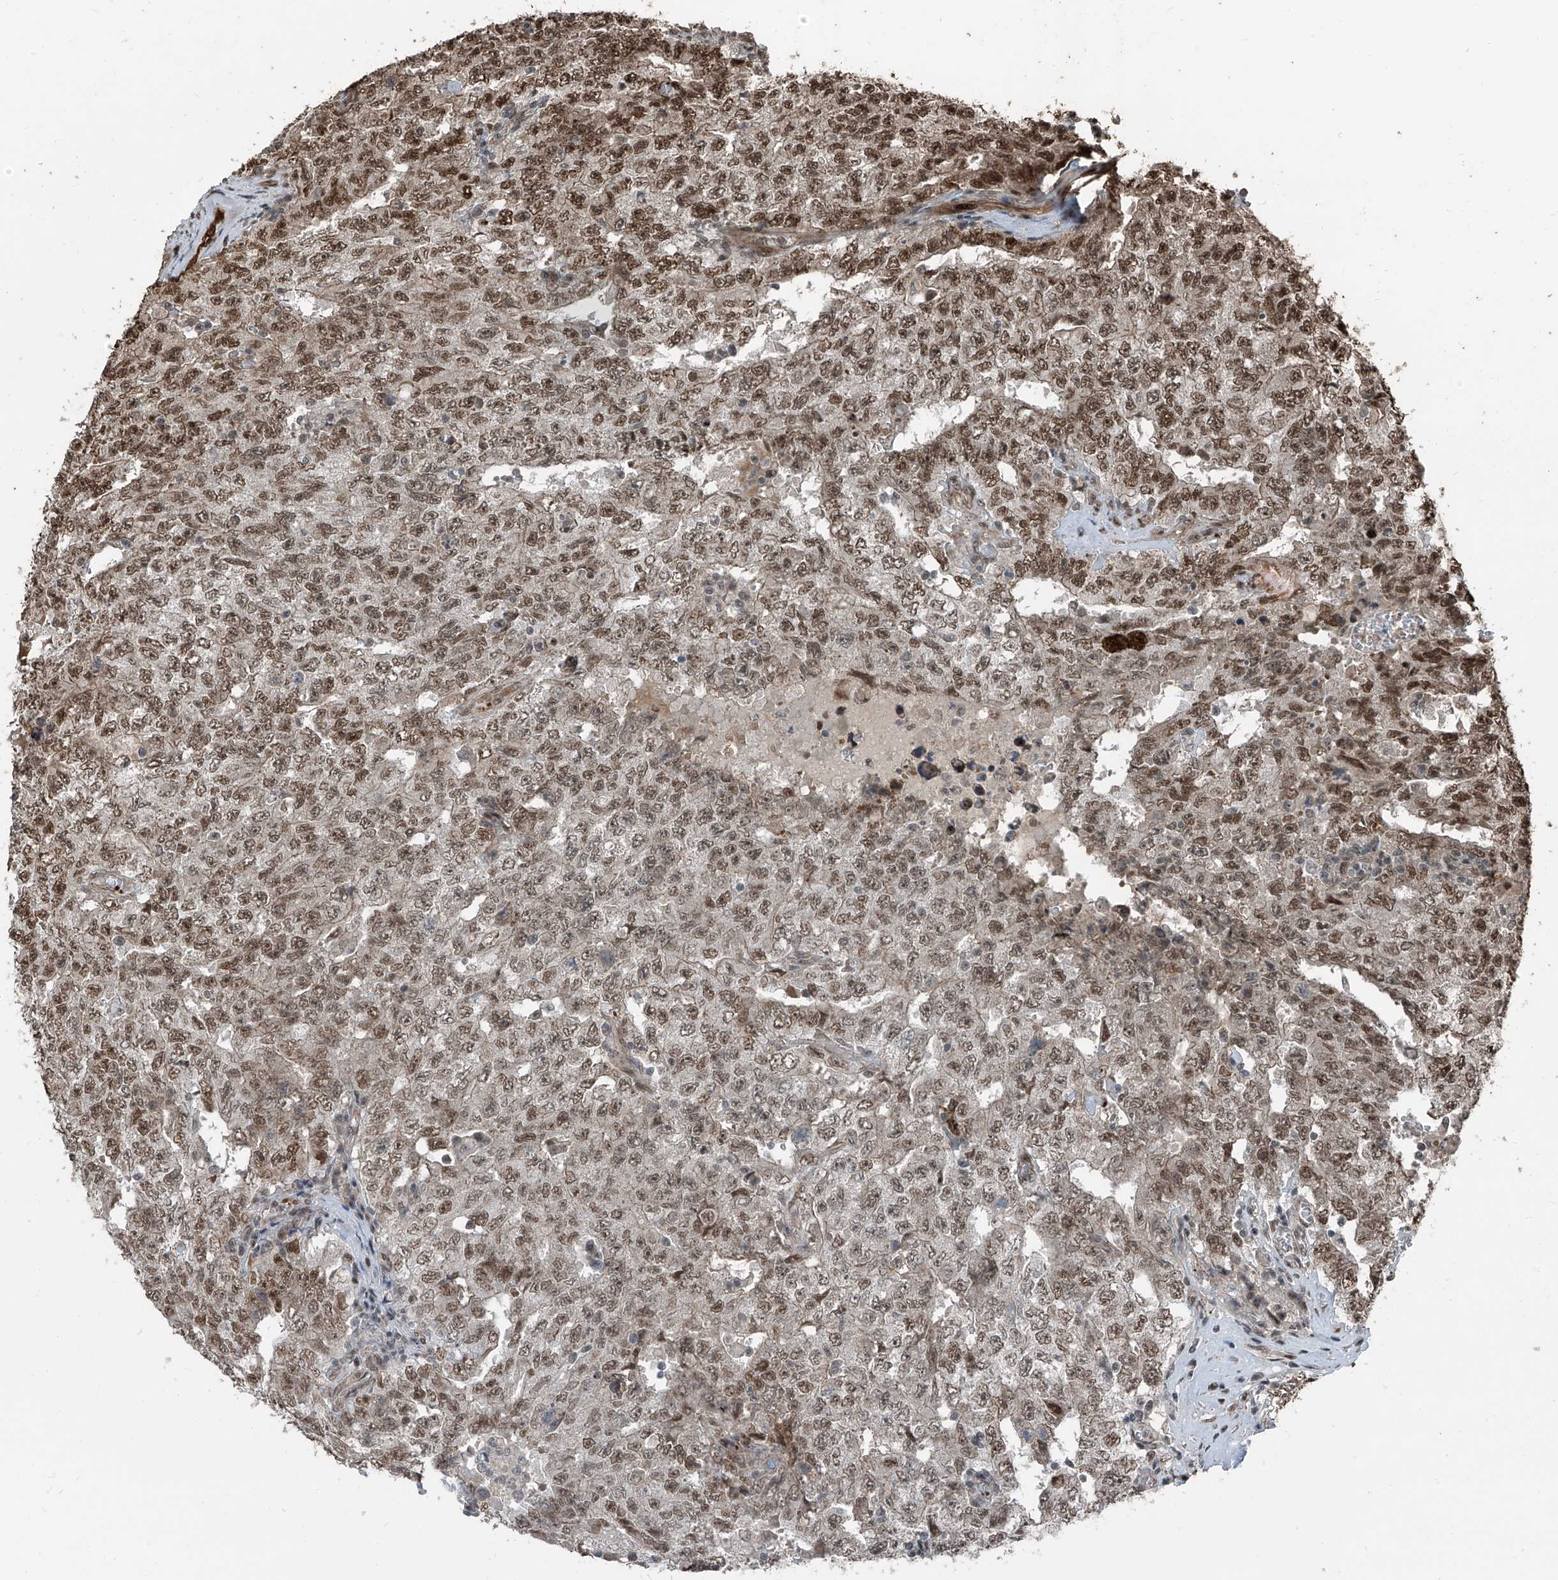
{"staining": {"intensity": "moderate", "quantity": ">75%", "location": "nuclear"}, "tissue": "testis cancer", "cell_type": "Tumor cells", "image_type": "cancer", "snomed": [{"axis": "morphology", "description": "Carcinoma, Embryonal, NOS"}, {"axis": "topography", "description": "Testis"}], "caption": "Protein expression by immunohistochemistry (IHC) shows moderate nuclear expression in approximately >75% of tumor cells in embryonal carcinoma (testis).", "gene": "ZNF570", "patient": {"sex": "male", "age": 26}}